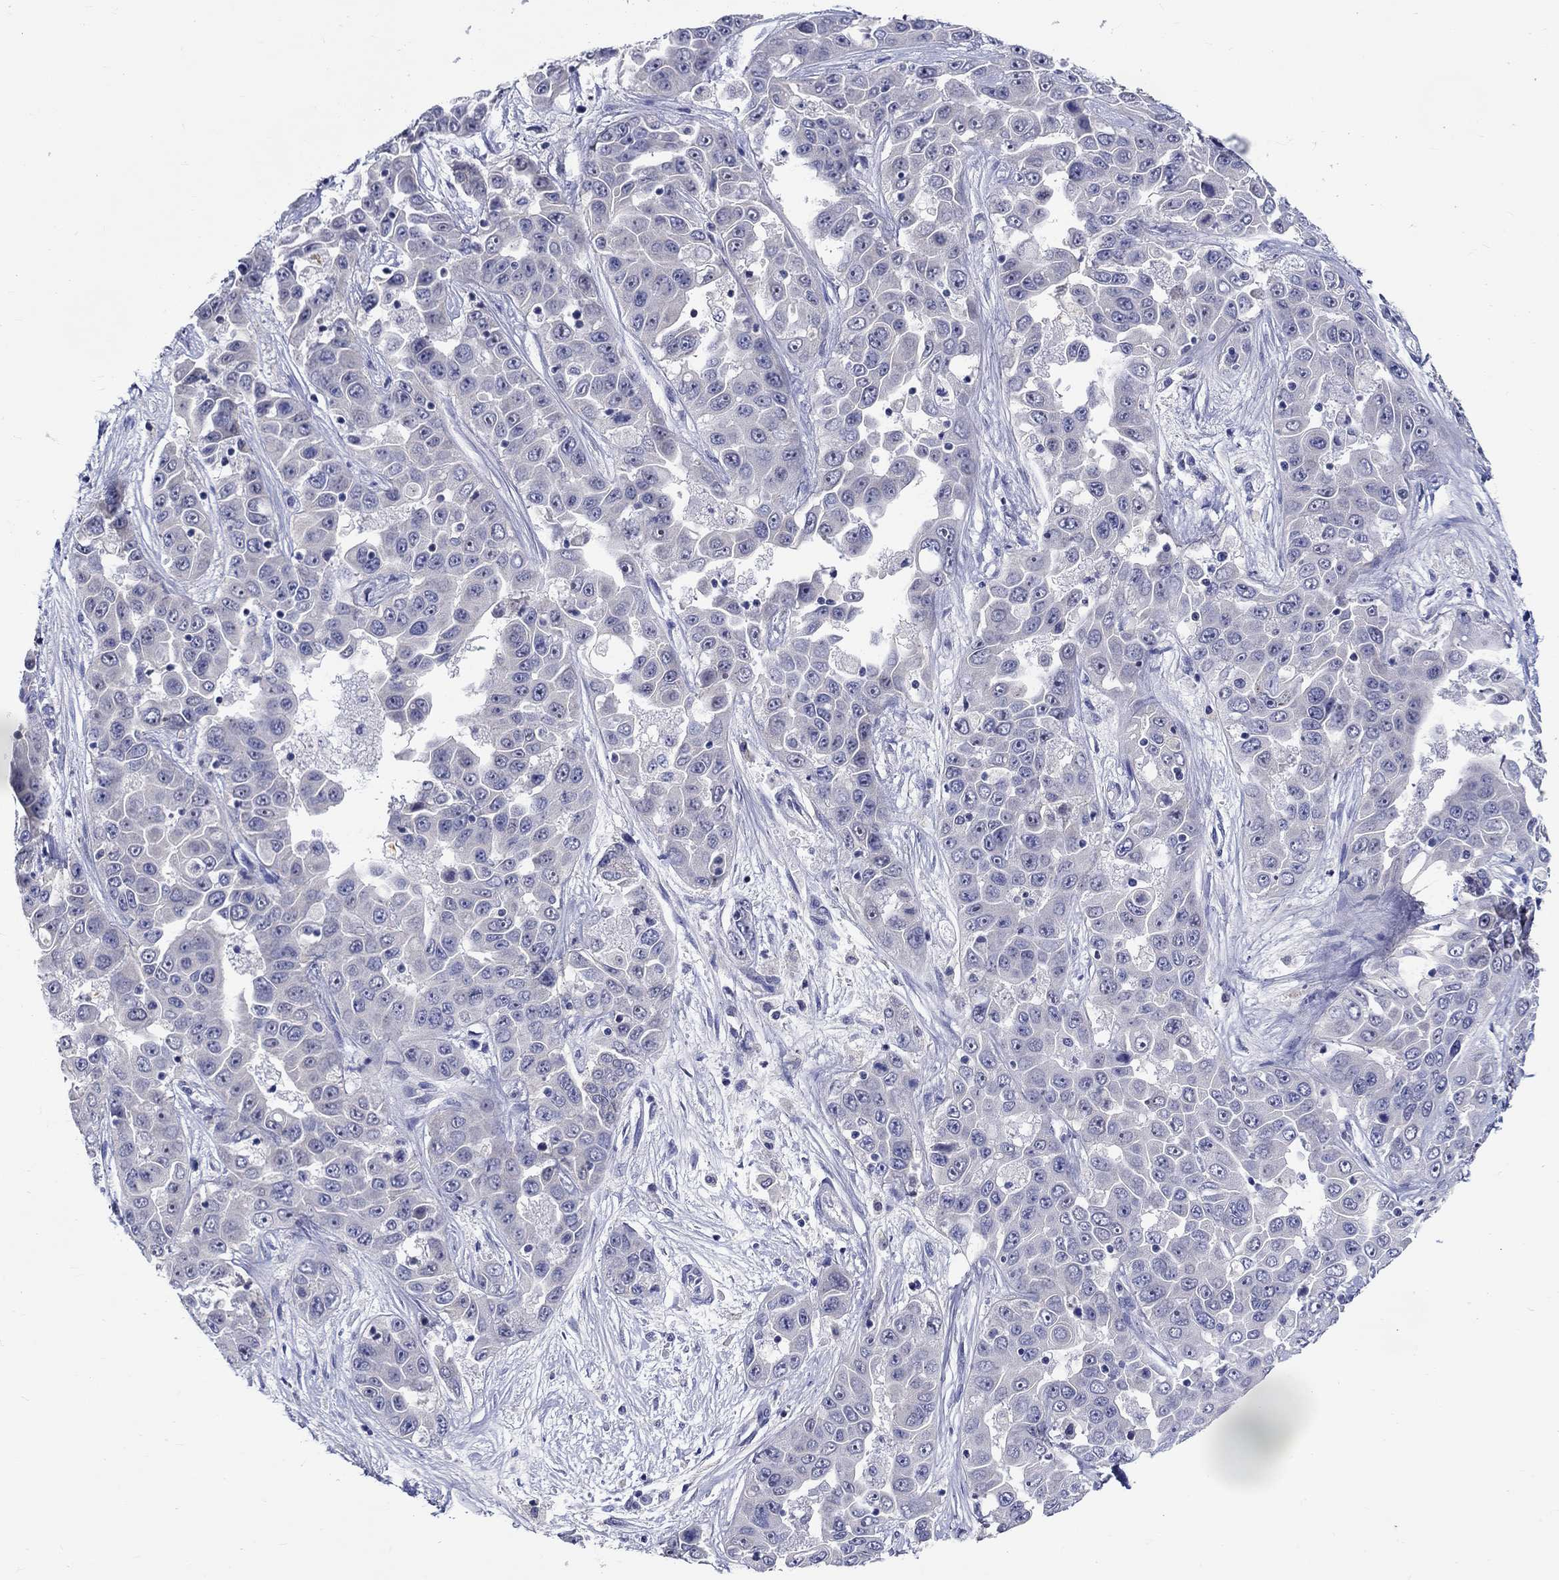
{"staining": {"intensity": "negative", "quantity": "none", "location": "none"}, "tissue": "liver cancer", "cell_type": "Tumor cells", "image_type": "cancer", "snomed": [{"axis": "morphology", "description": "Cholangiocarcinoma"}, {"axis": "topography", "description": "Liver"}], "caption": "The IHC photomicrograph has no significant staining in tumor cells of liver cancer tissue.", "gene": "SLC30A3", "patient": {"sex": "female", "age": 52}}